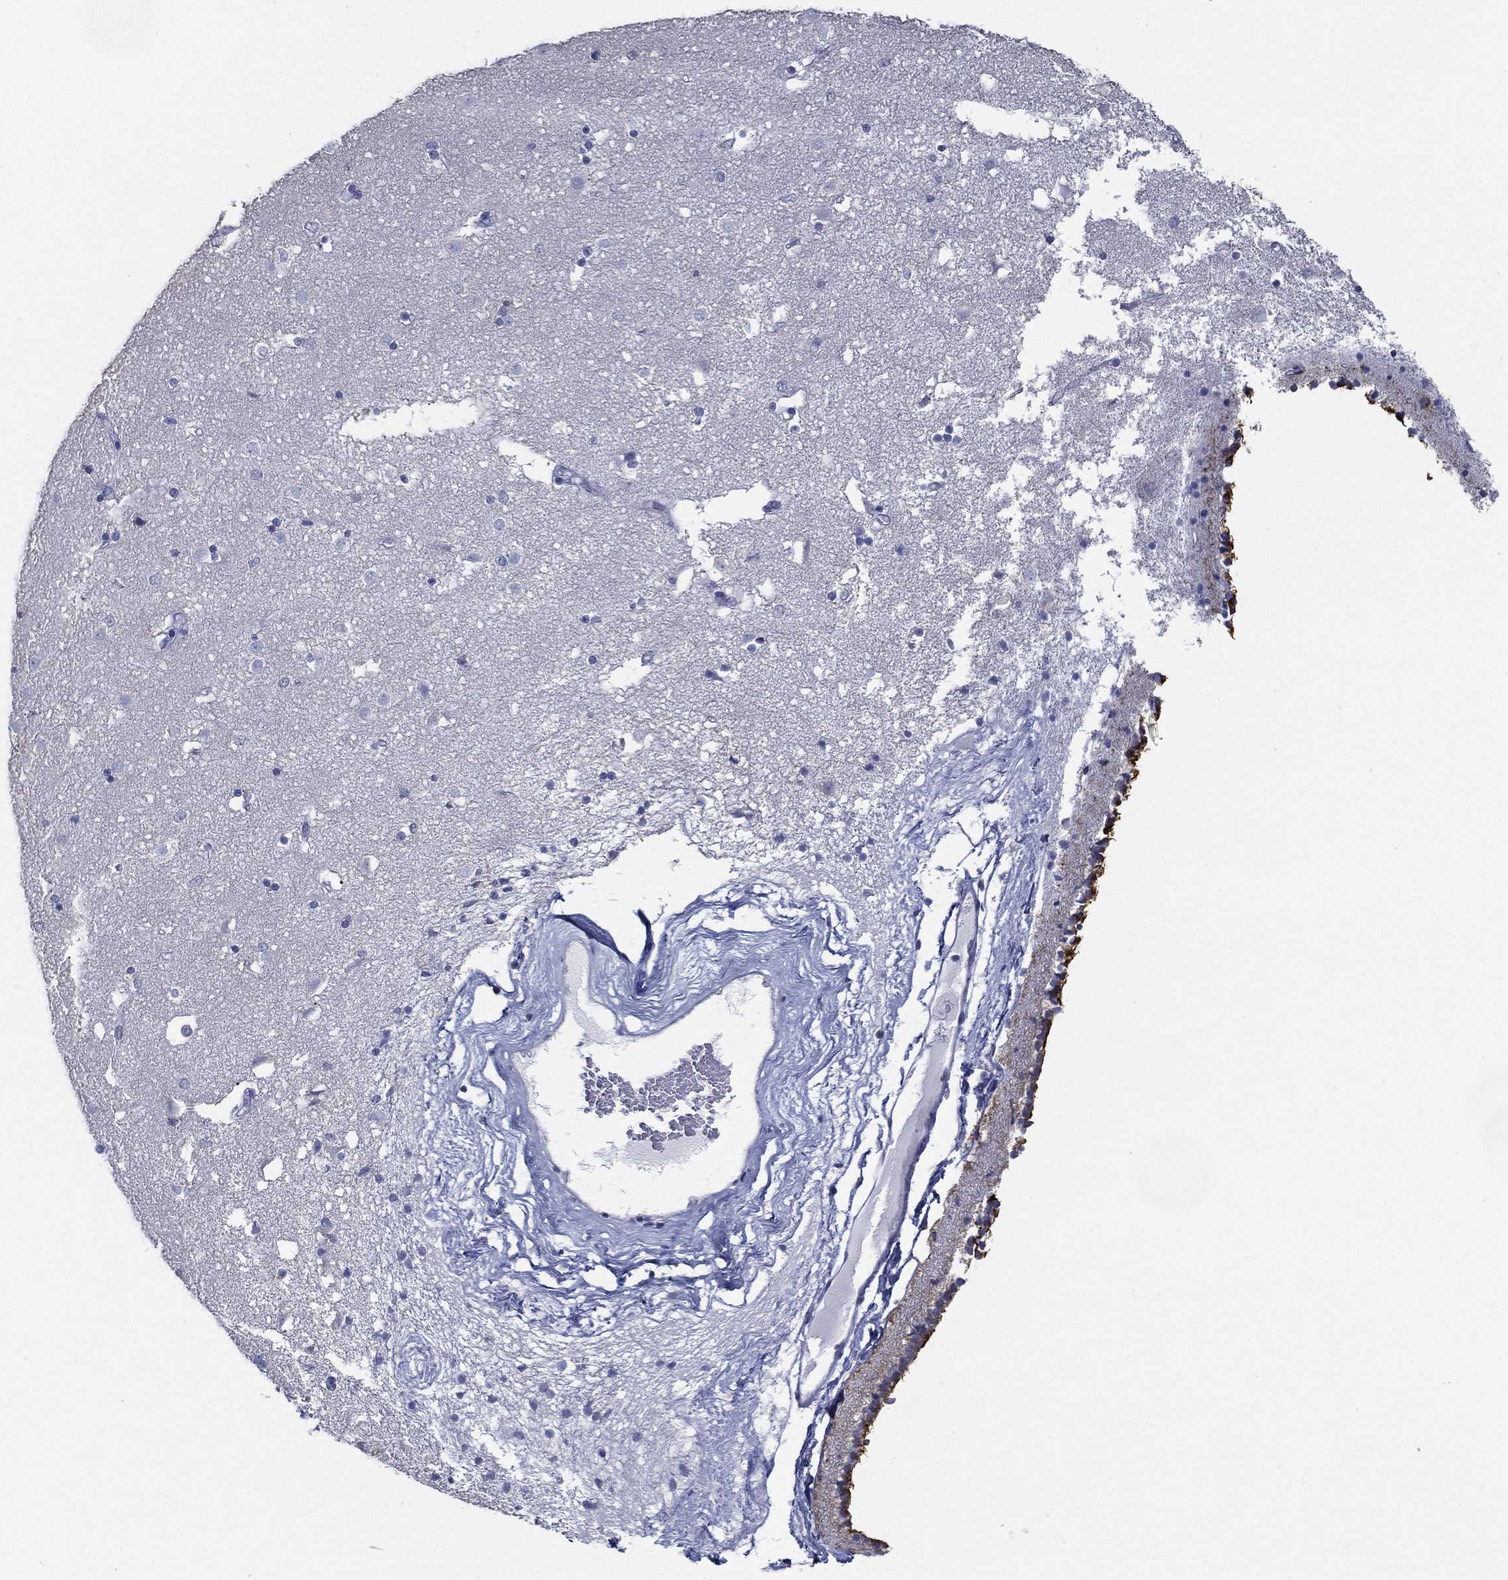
{"staining": {"intensity": "strong", "quantity": "<25%", "location": "cytoplasmic/membranous"}, "tissue": "caudate", "cell_type": "Glial cells", "image_type": "normal", "snomed": [{"axis": "morphology", "description": "Normal tissue, NOS"}, {"axis": "topography", "description": "Lateral ventricle wall"}], "caption": "Immunohistochemical staining of normal caudate demonstrates medium levels of strong cytoplasmic/membranous expression in approximately <25% of glial cells.", "gene": "RSPH4A", "patient": {"sex": "female", "age": 71}}